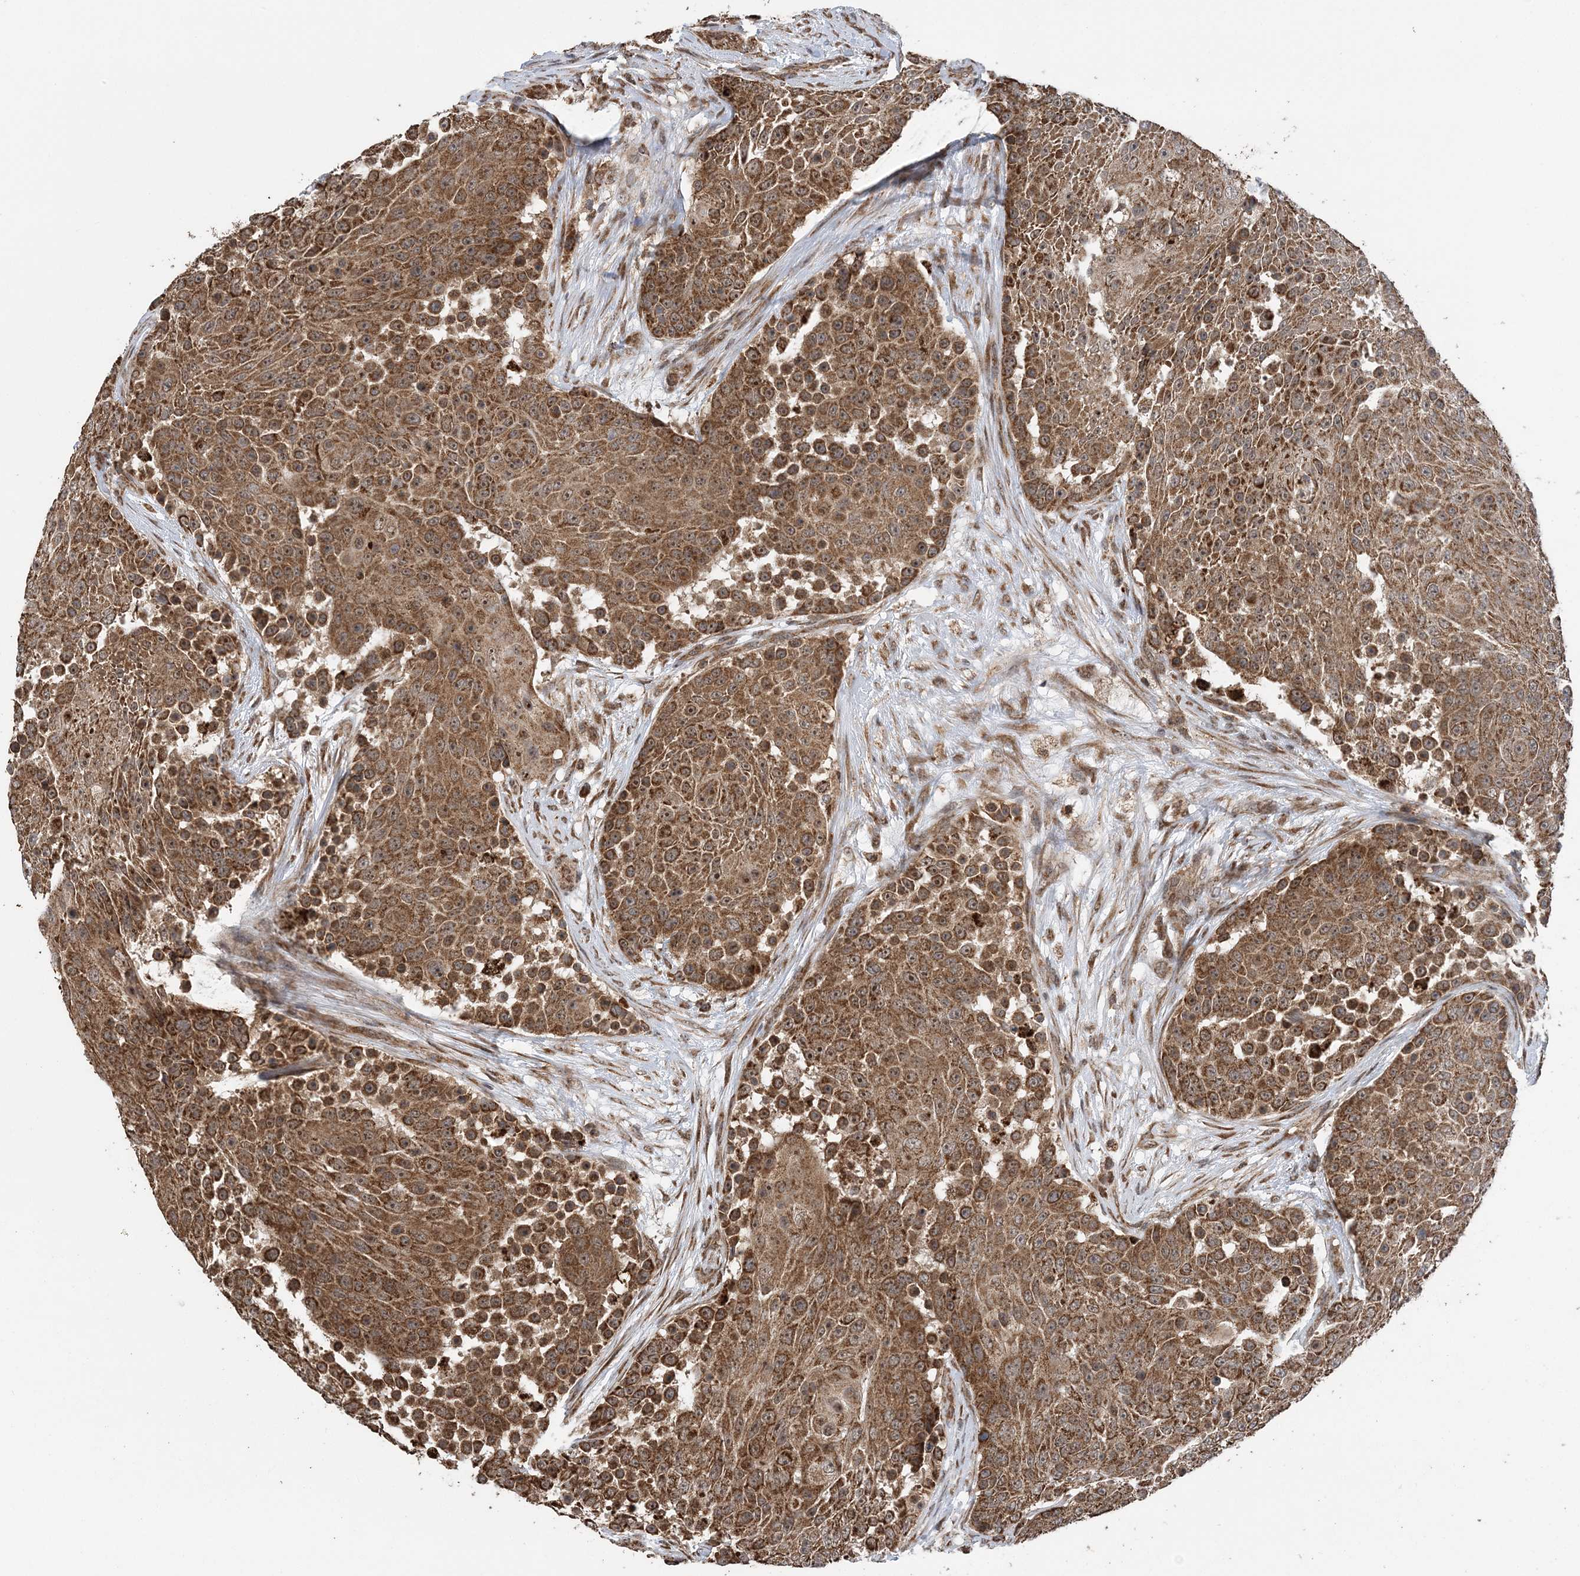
{"staining": {"intensity": "strong", "quantity": ">75%", "location": "cytoplasmic/membranous"}, "tissue": "urothelial cancer", "cell_type": "Tumor cells", "image_type": "cancer", "snomed": [{"axis": "morphology", "description": "Urothelial carcinoma, High grade"}, {"axis": "topography", "description": "Urinary bladder"}], "caption": "This micrograph reveals immunohistochemistry staining of urothelial cancer, with high strong cytoplasmic/membranous expression in approximately >75% of tumor cells.", "gene": "PCBP1", "patient": {"sex": "female", "age": 63}}